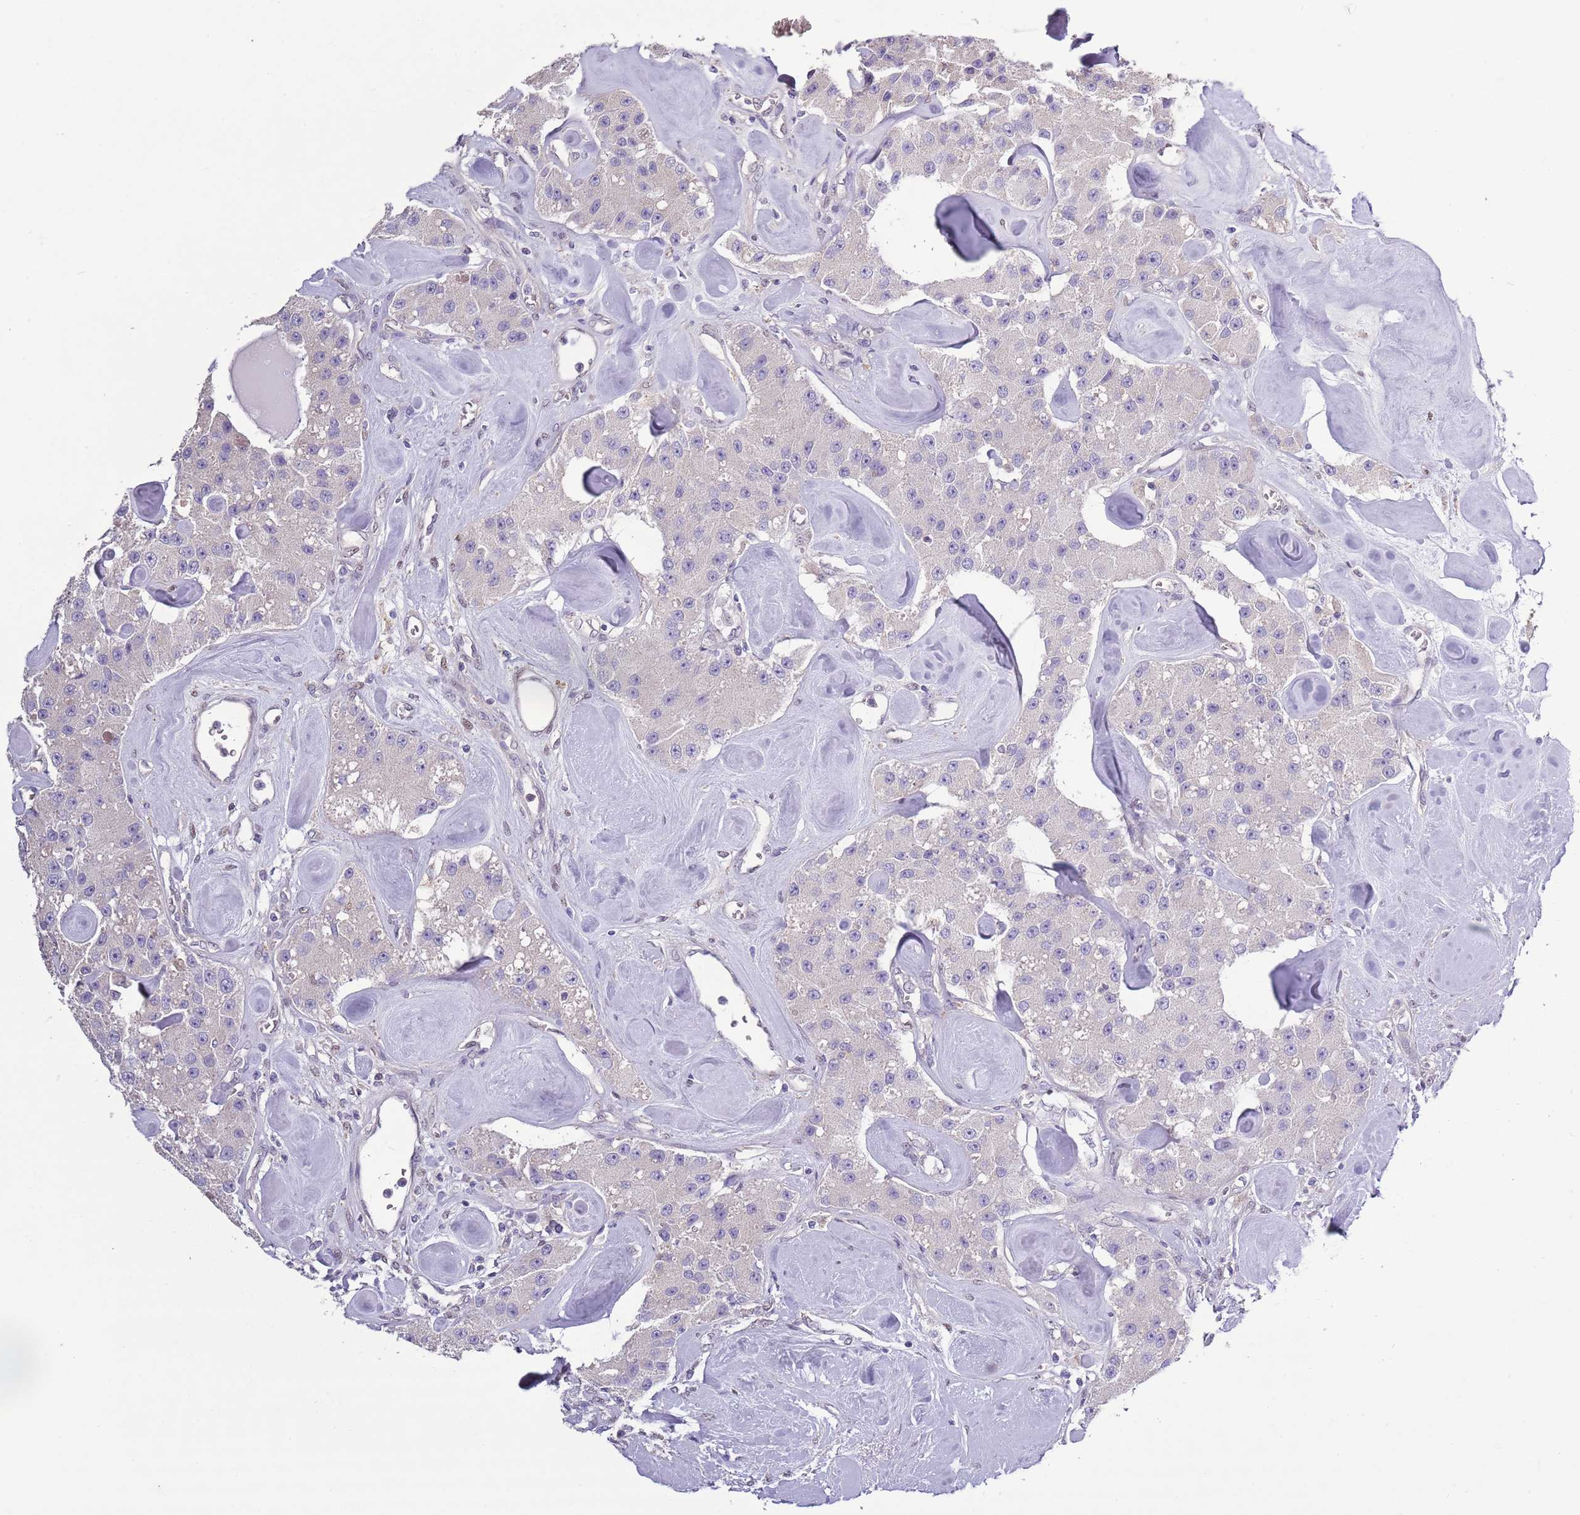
{"staining": {"intensity": "negative", "quantity": "none", "location": "none"}, "tissue": "carcinoid", "cell_type": "Tumor cells", "image_type": "cancer", "snomed": [{"axis": "morphology", "description": "Carcinoid, malignant, NOS"}, {"axis": "topography", "description": "Pancreas"}], "caption": "The micrograph demonstrates no significant positivity in tumor cells of carcinoid.", "gene": "CAPN9", "patient": {"sex": "male", "age": 41}}